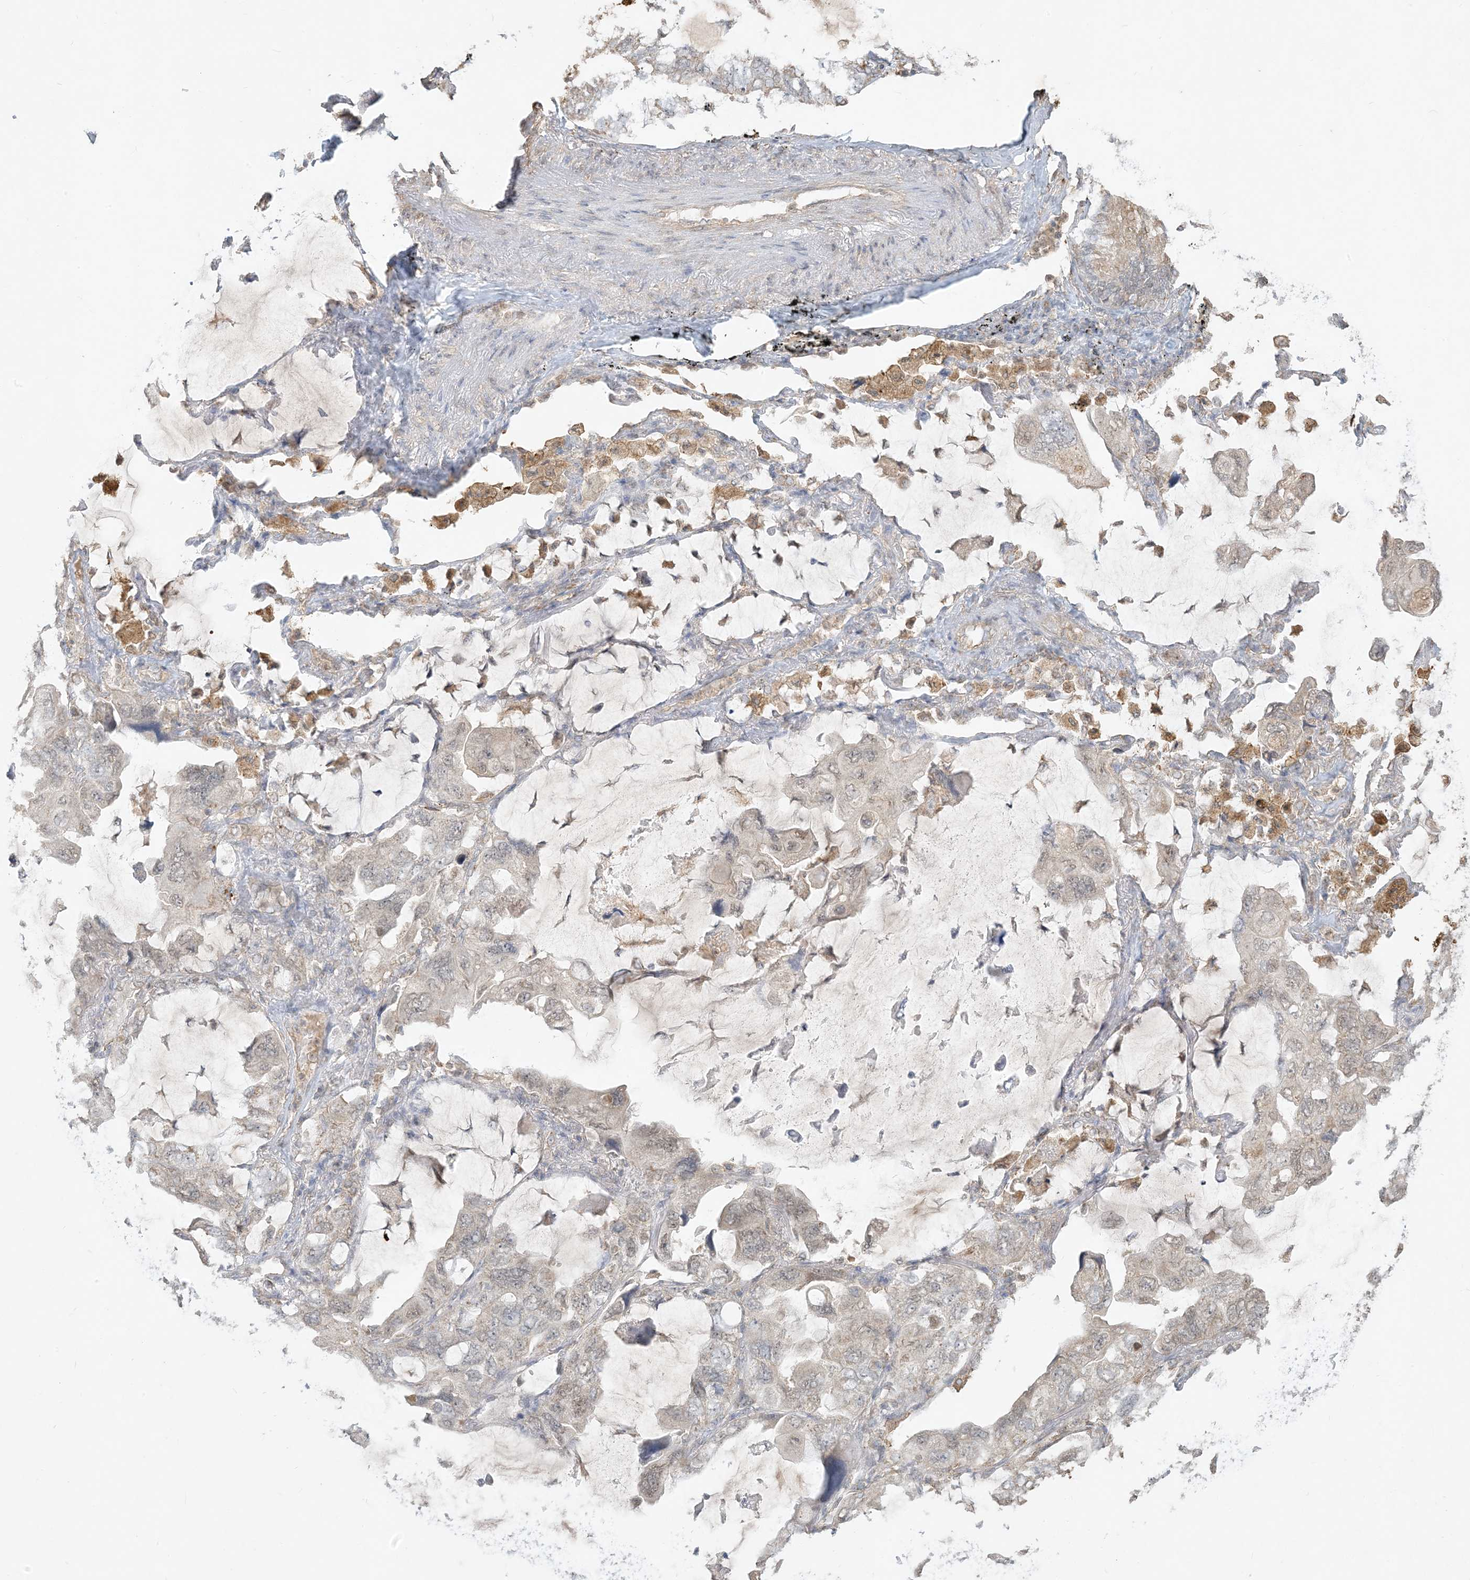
{"staining": {"intensity": "weak", "quantity": ">75%", "location": "cytoplasmic/membranous,nuclear"}, "tissue": "lung cancer", "cell_type": "Tumor cells", "image_type": "cancer", "snomed": [{"axis": "morphology", "description": "Squamous cell carcinoma, NOS"}, {"axis": "topography", "description": "Lung"}], "caption": "Lung cancer (squamous cell carcinoma) stained with a brown dye shows weak cytoplasmic/membranous and nuclear positive positivity in about >75% of tumor cells.", "gene": "MCOLN1", "patient": {"sex": "female", "age": 73}}